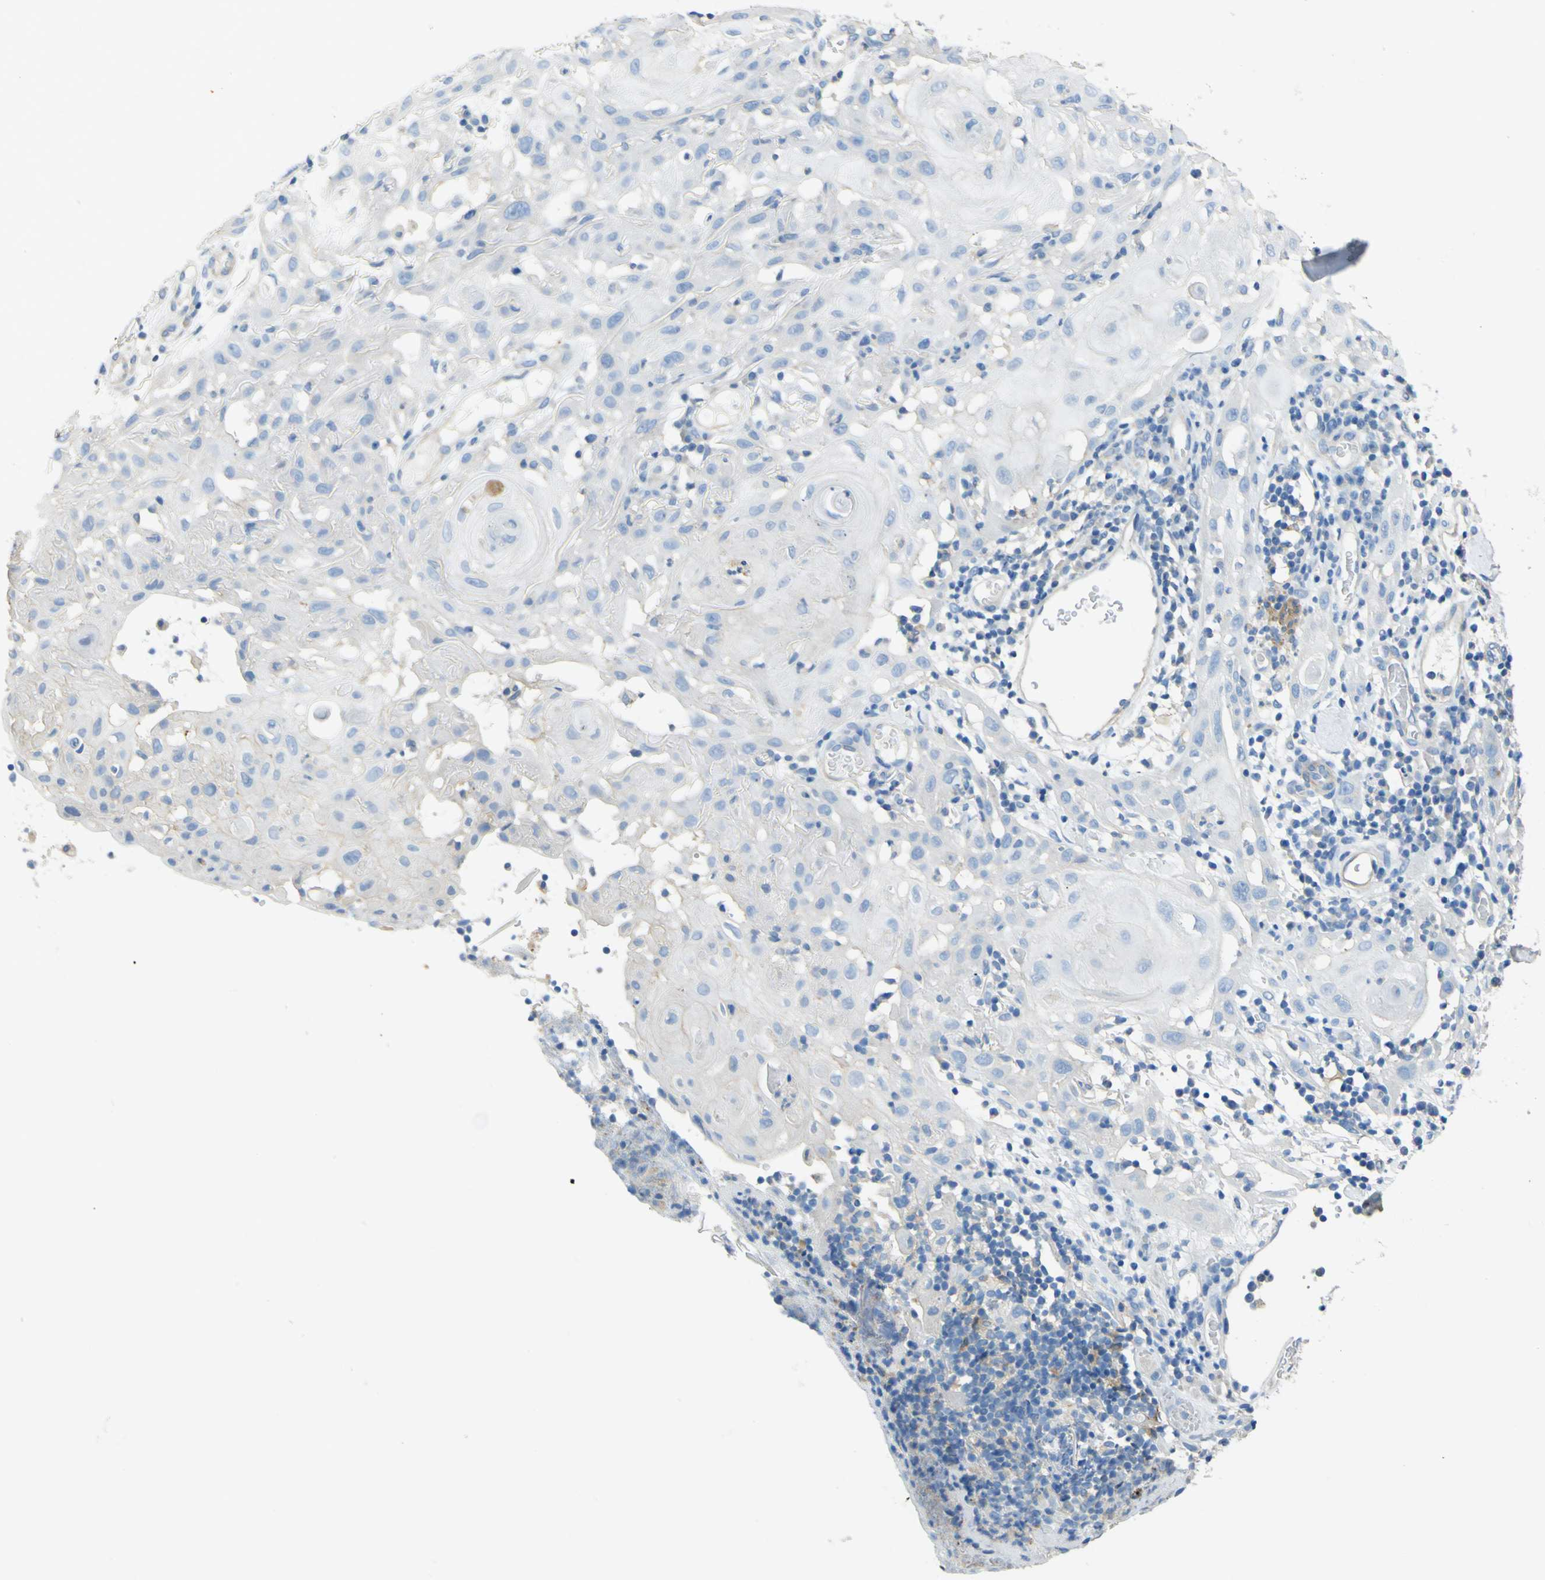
{"staining": {"intensity": "negative", "quantity": "none", "location": "none"}, "tissue": "skin cancer", "cell_type": "Tumor cells", "image_type": "cancer", "snomed": [{"axis": "morphology", "description": "Squamous cell carcinoma, NOS"}, {"axis": "topography", "description": "Skin"}], "caption": "Immunohistochemistry (IHC) image of neoplastic tissue: human squamous cell carcinoma (skin) stained with DAB shows no significant protein staining in tumor cells.", "gene": "OGN", "patient": {"sex": "male", "age": 24}}